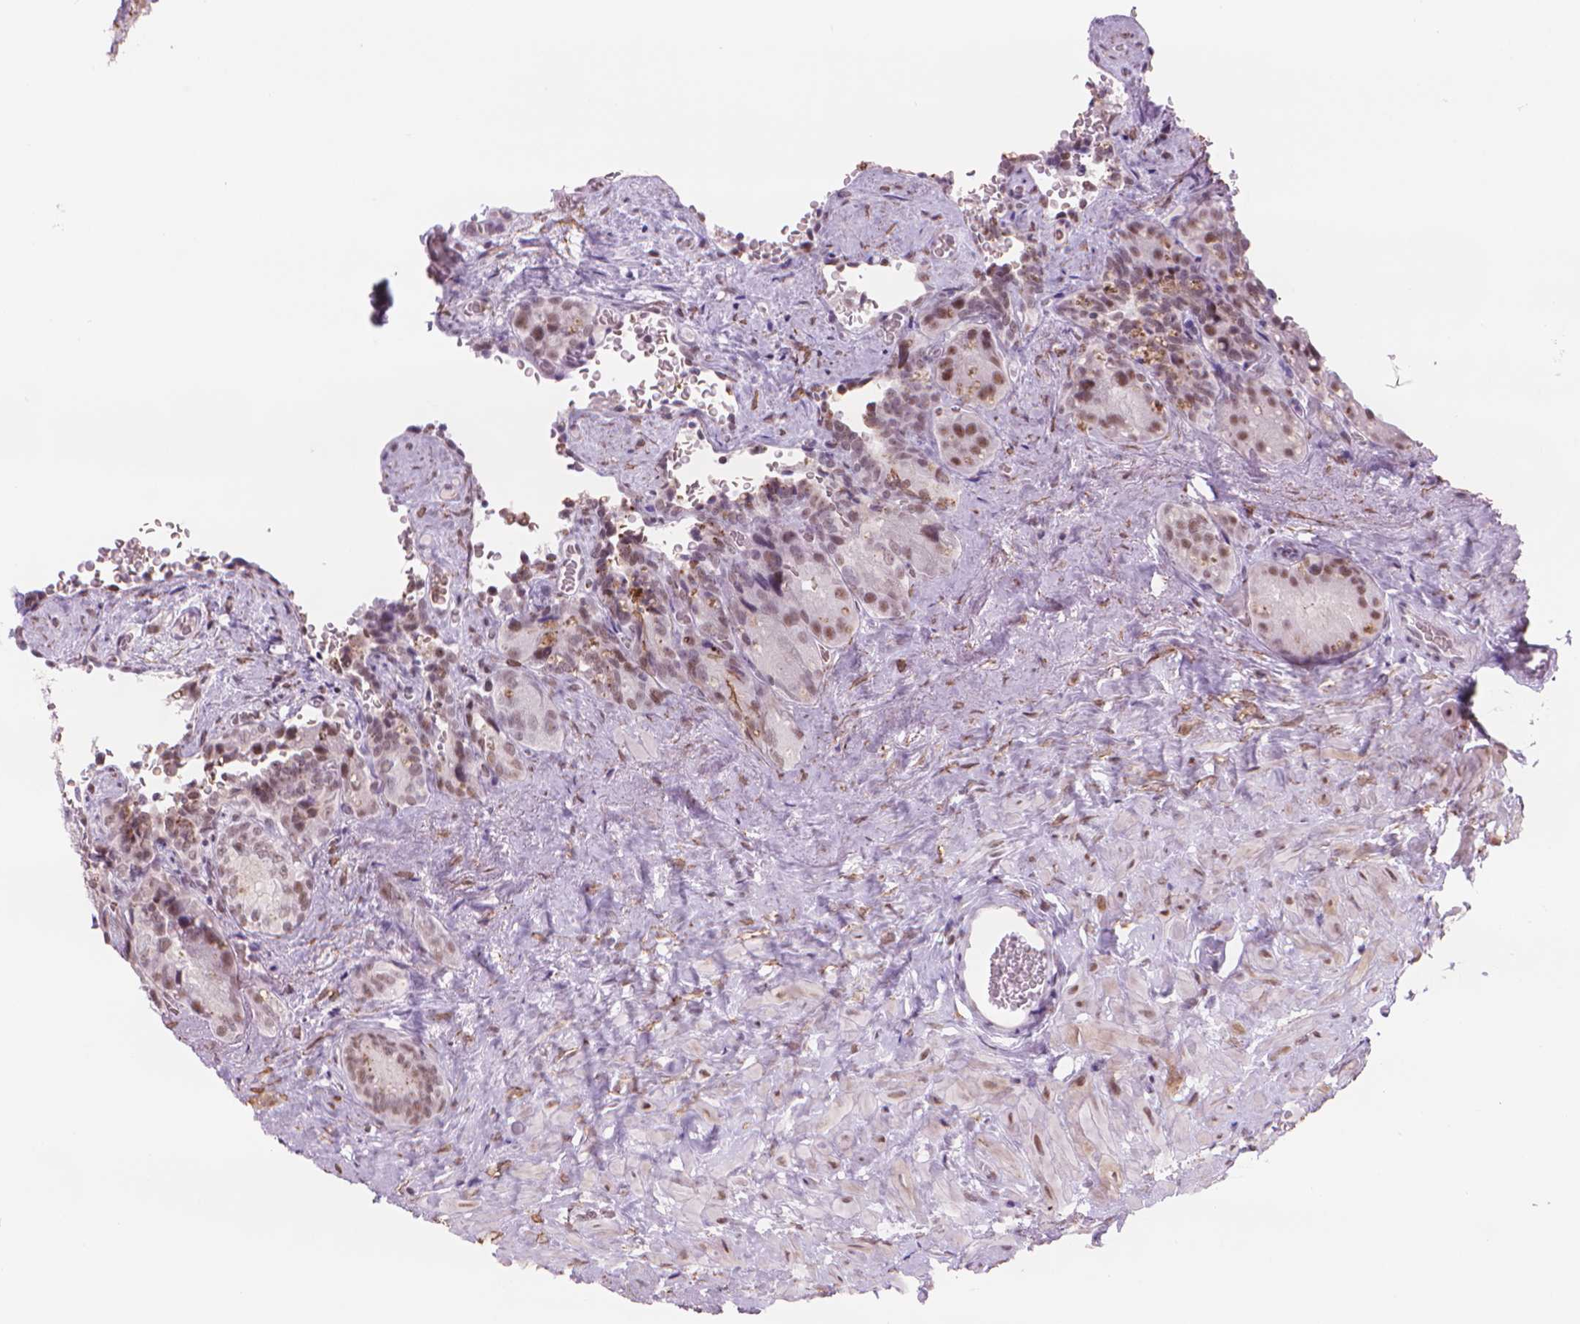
{"staining": {"intensity": "moderate", "quantity": "25%-75%", "location": "nuclear"}, "tissue": "seminal vesicle", "cell_type": "Glandular cells", "image_type": "normal", "snomed": [{"axis": "morphology", "description": "Normal tissue, NOS"}, {"axis": "topography", "description": "Seminal veicle"}], "caption": "Immunohistochemistry micrograph of unremarkable seminal vesicle: seminal vesicle stained using IHC shows medium levels of moderate protein expression localized specifically in the nuclear of glandular cells, appearing as a nuclear brown color.", "gene": "POLR3D", "patient": {"sex": "male", "age": 69}}